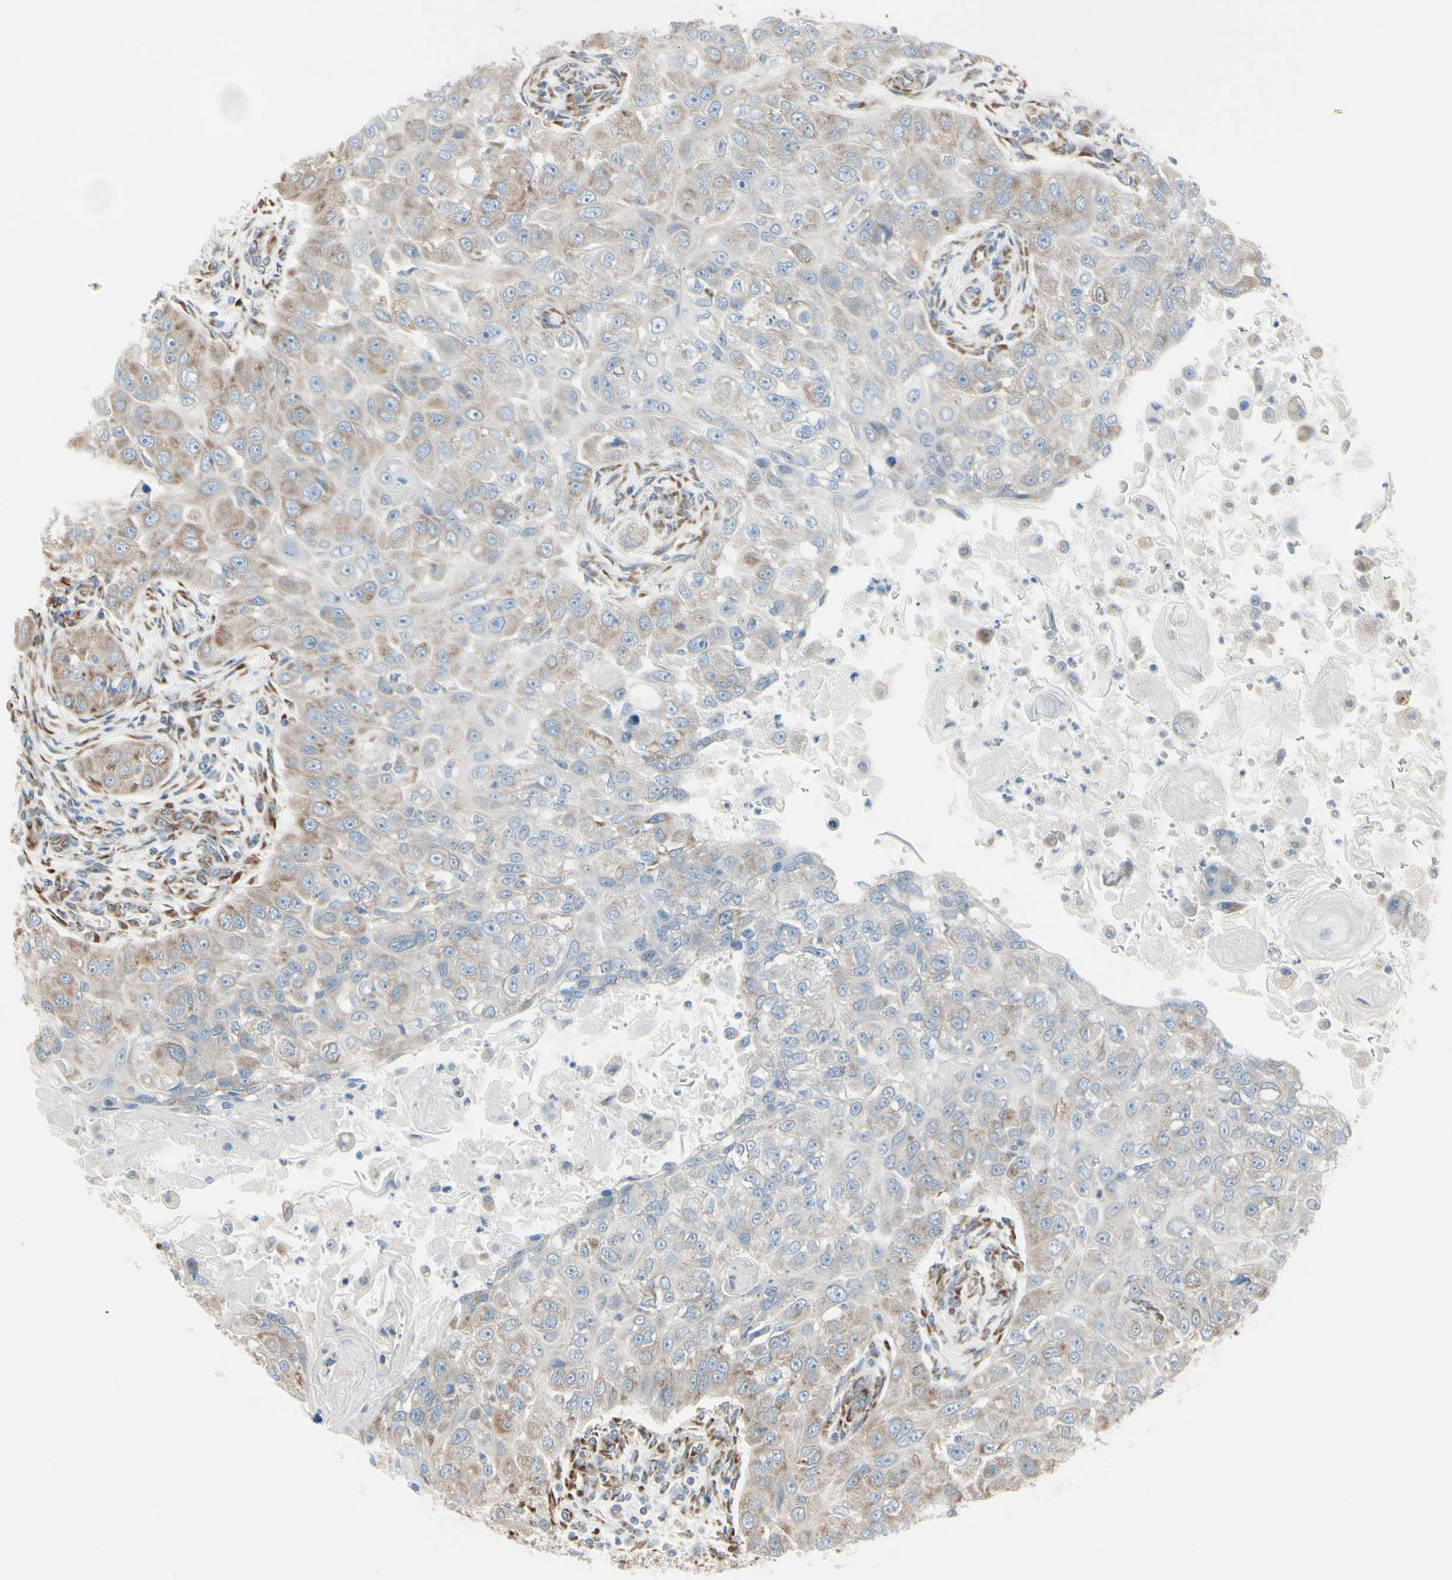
{"staining": {"intensity": "weak", "quantity": "25%-75%", "location": "cytoplasmic/membranous"}, "tissue": "head and neck cancer", "cell_type": "Tumor cells", "image_type": "cancer", "snomed": [{"axis": "morphology", "description": "Normal tissue, NOS"}, {"axis": "morphology", "description": "Squamous cell carcinoma, NOS"}, {"axis": "topography", "description": "Skeletal muscle"}, {"axis": "topography", "description": "Head-Neck"}], "caption": "The histopathology image exhibits staining of squamous cell carcinoma (head and neck), revealing weak cytoplasmic/membranous protein staining (brown color) within tumor cells. The staining was performed using DAB to visualize the protein expression in brown, while the nuclei were stained in blue with hematoxylin (Magnification: 20x).", "gene": "FNDC3A", "patient": {"sex": "male", "age": 51}}